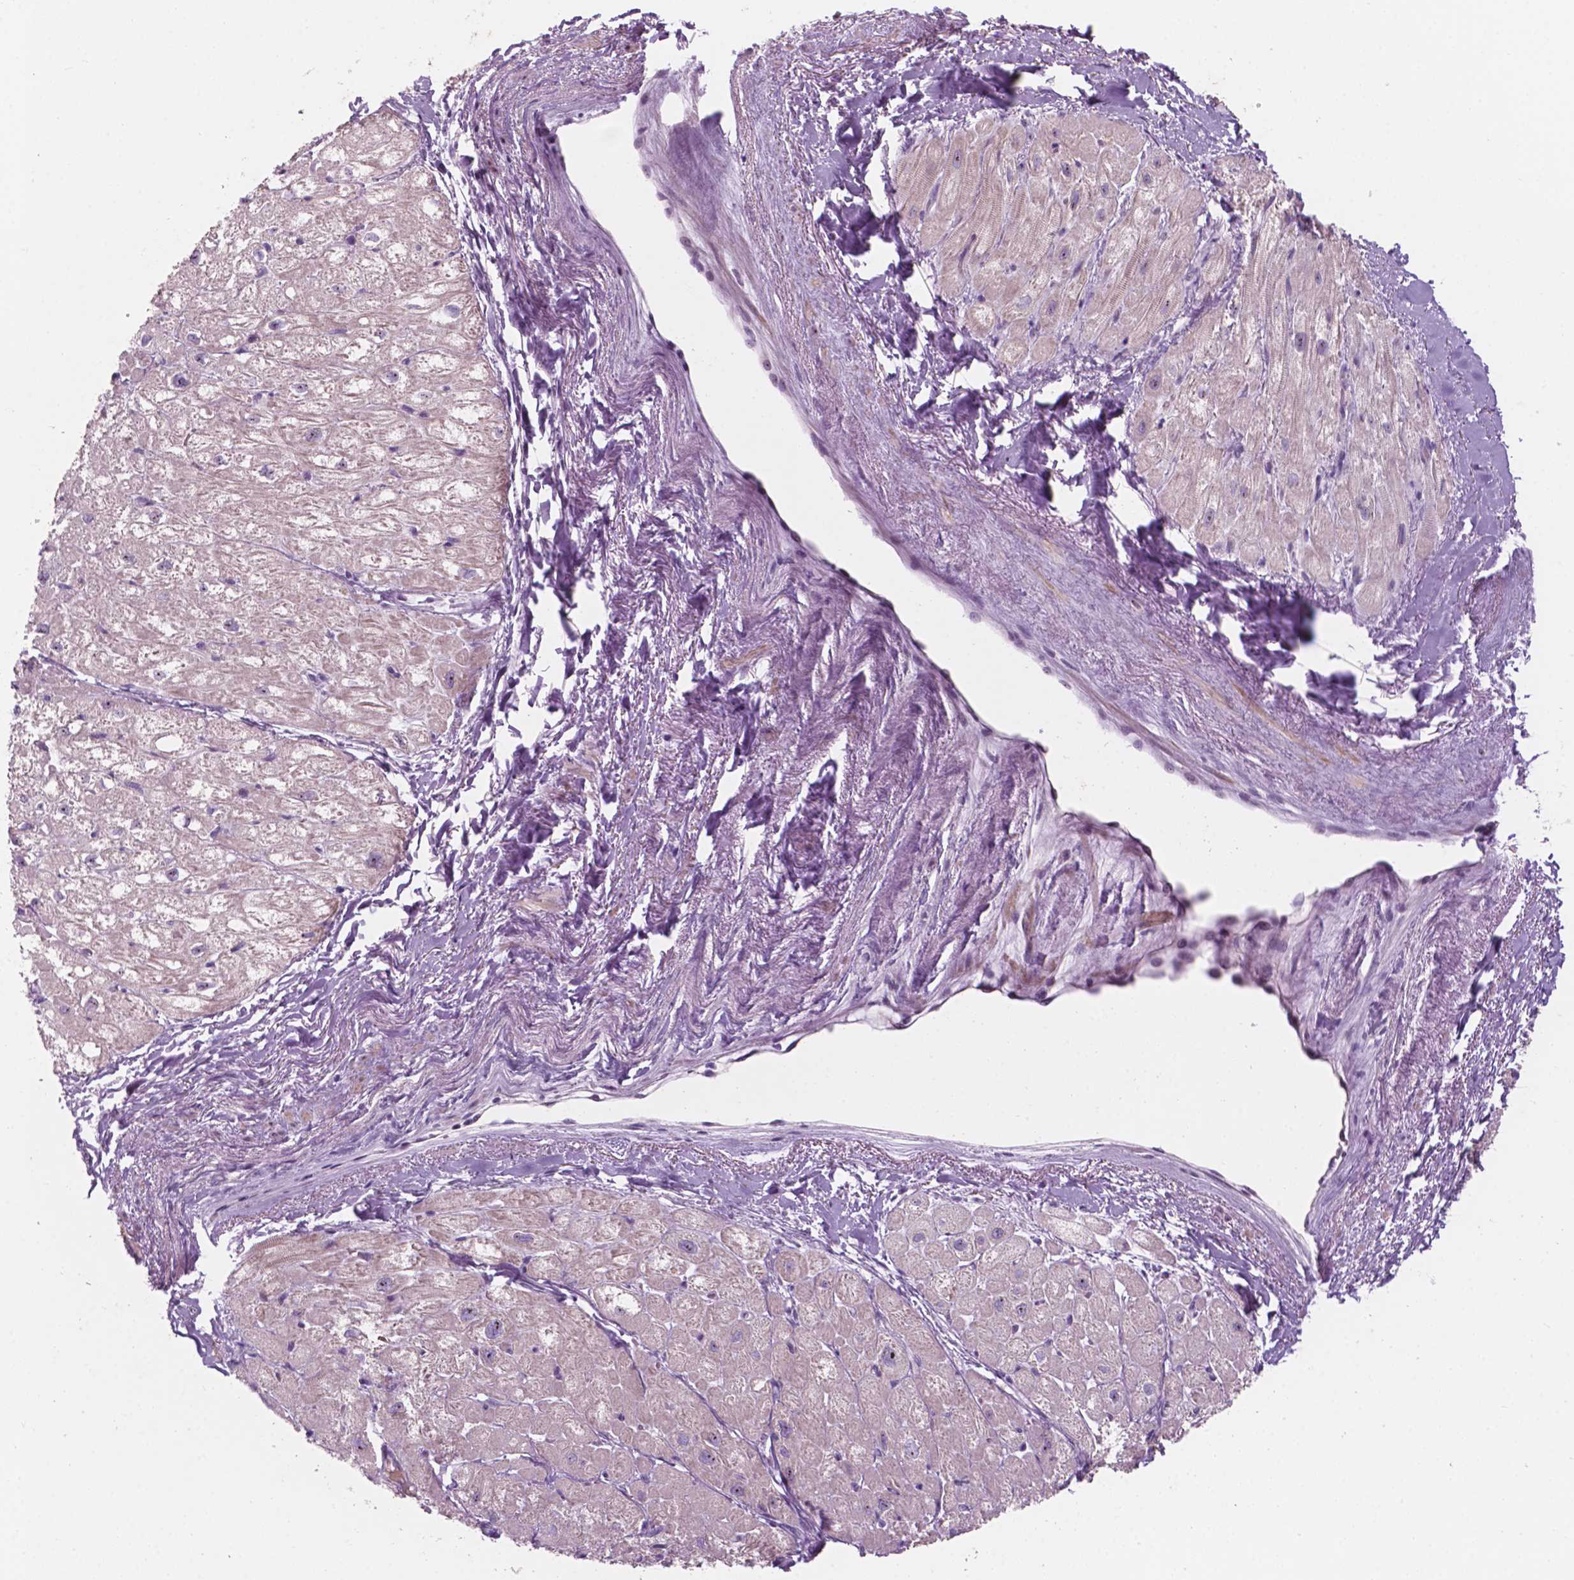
{"staining": {"intensity": "weak", "quantity": "<25%", "location": "cytoplasmic/membranous"}, "tissue": "heart muscle", "cell_type": "Cardiomyocytes", "image_type": "normal", "snomed": [{"axis": "morphology", "description": "Normal tissue, NOS"}, {"axis": "topography", "description": "Heart"}], "caption": "Heart muscle stained for a protein using immunohistochemistry (IHC) demonstrates no expression cardiomyocytes.", "gene": "ZNF853", "patient": {"sex": "female", "age": 69}}